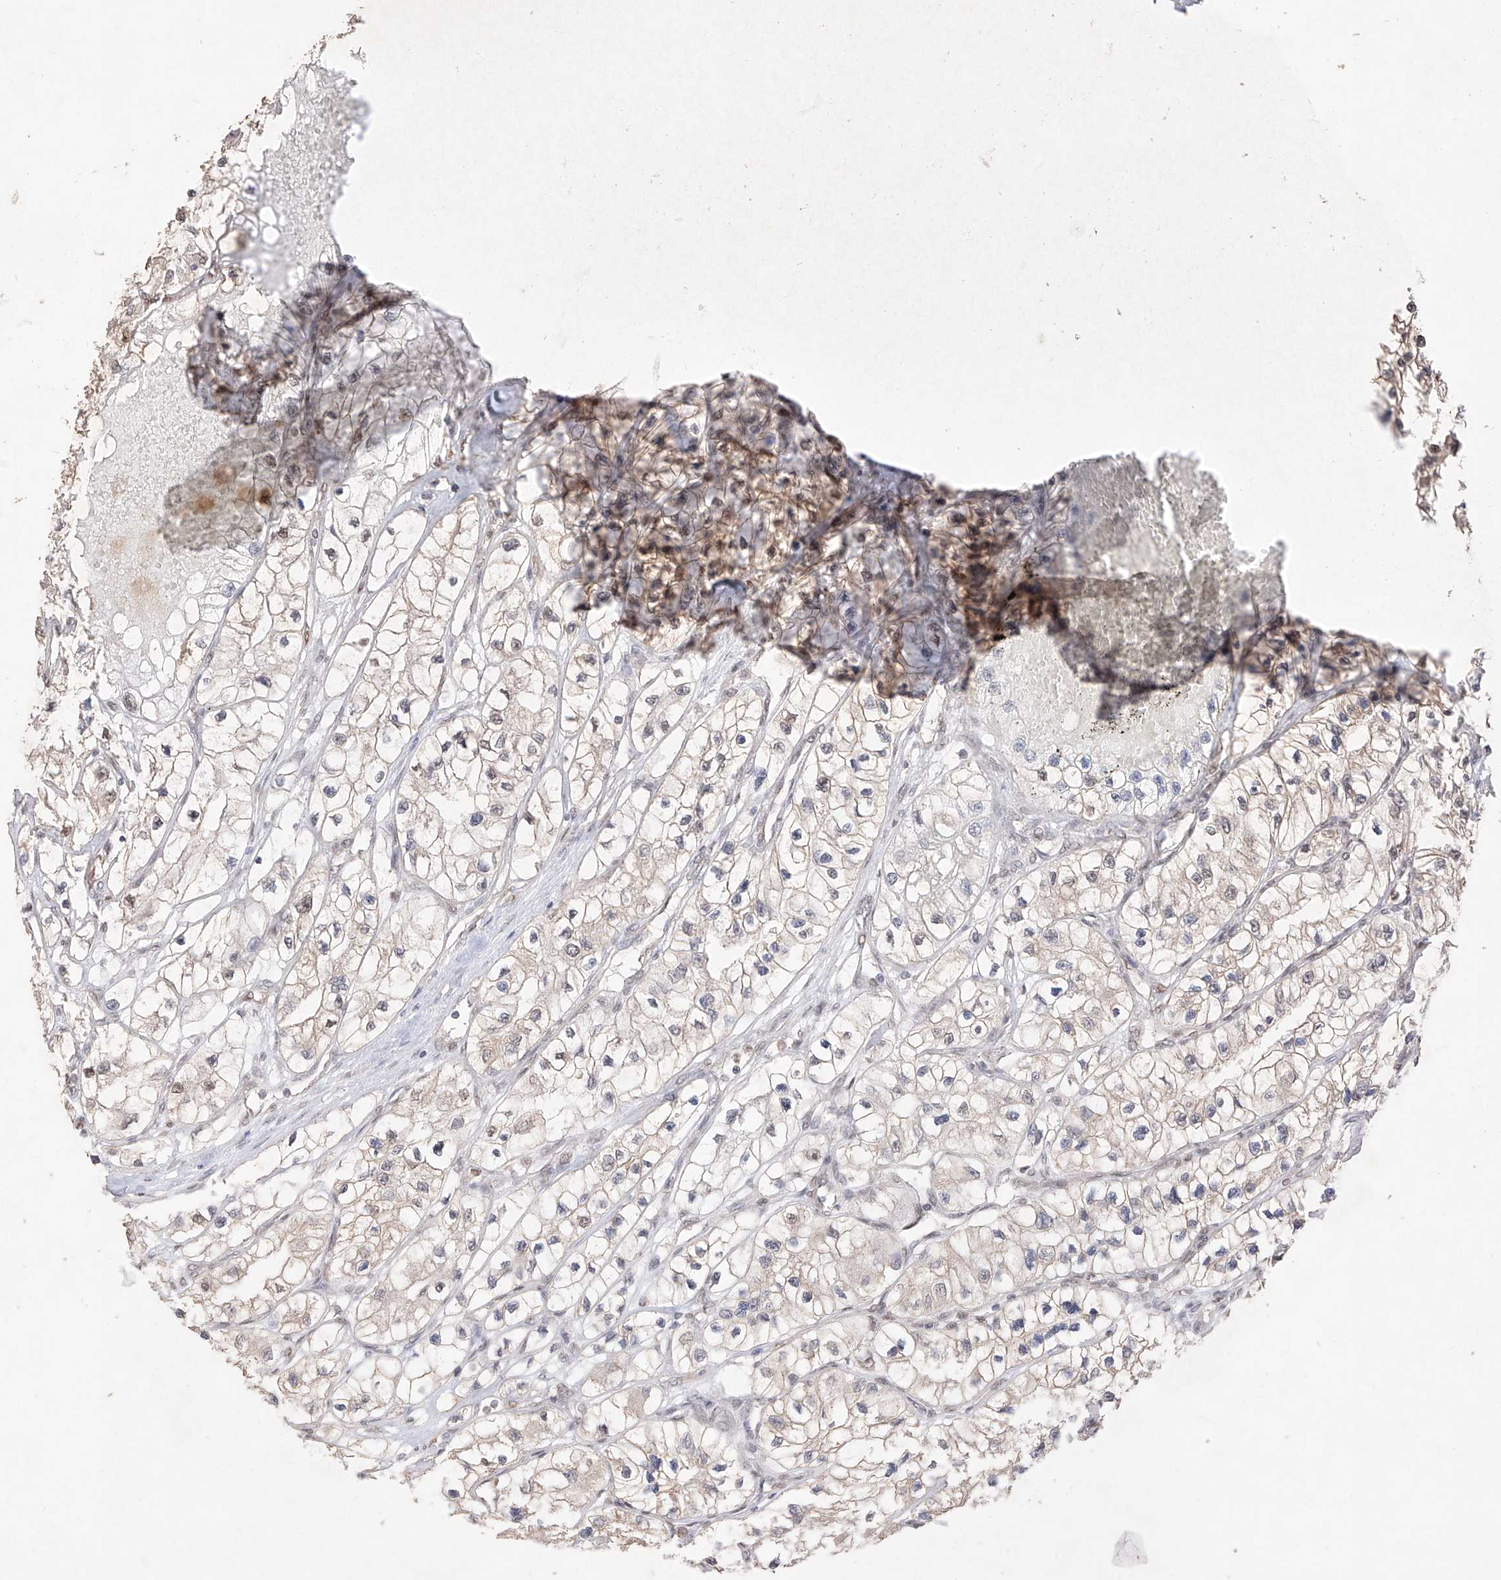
{"staining": {"intensity": "weak", "quantity": "25%-75%", "location": "cytoplasmic/membranous,nuclear"}, "tissue": "renal cancer", "cell_type": "Tumor cells", "image_type": "cancer", "snomed": [{"axis": "morphology", "description": "Adenocarcinoma, NOS"}, {"axis": "topography", "description": "Kidney"}], "caption": "Protein expression analysis of renal cancer reveals weak cytoplasmic/membranous and nuclear expression in about 25%-75% of tumor cells. Using DAB (brown) and hematoxylin (blue) stains, captured at high magnification using brightfield microscopy.", "gene": "APIP", "patient": {"sex": "female", "age": 57}}